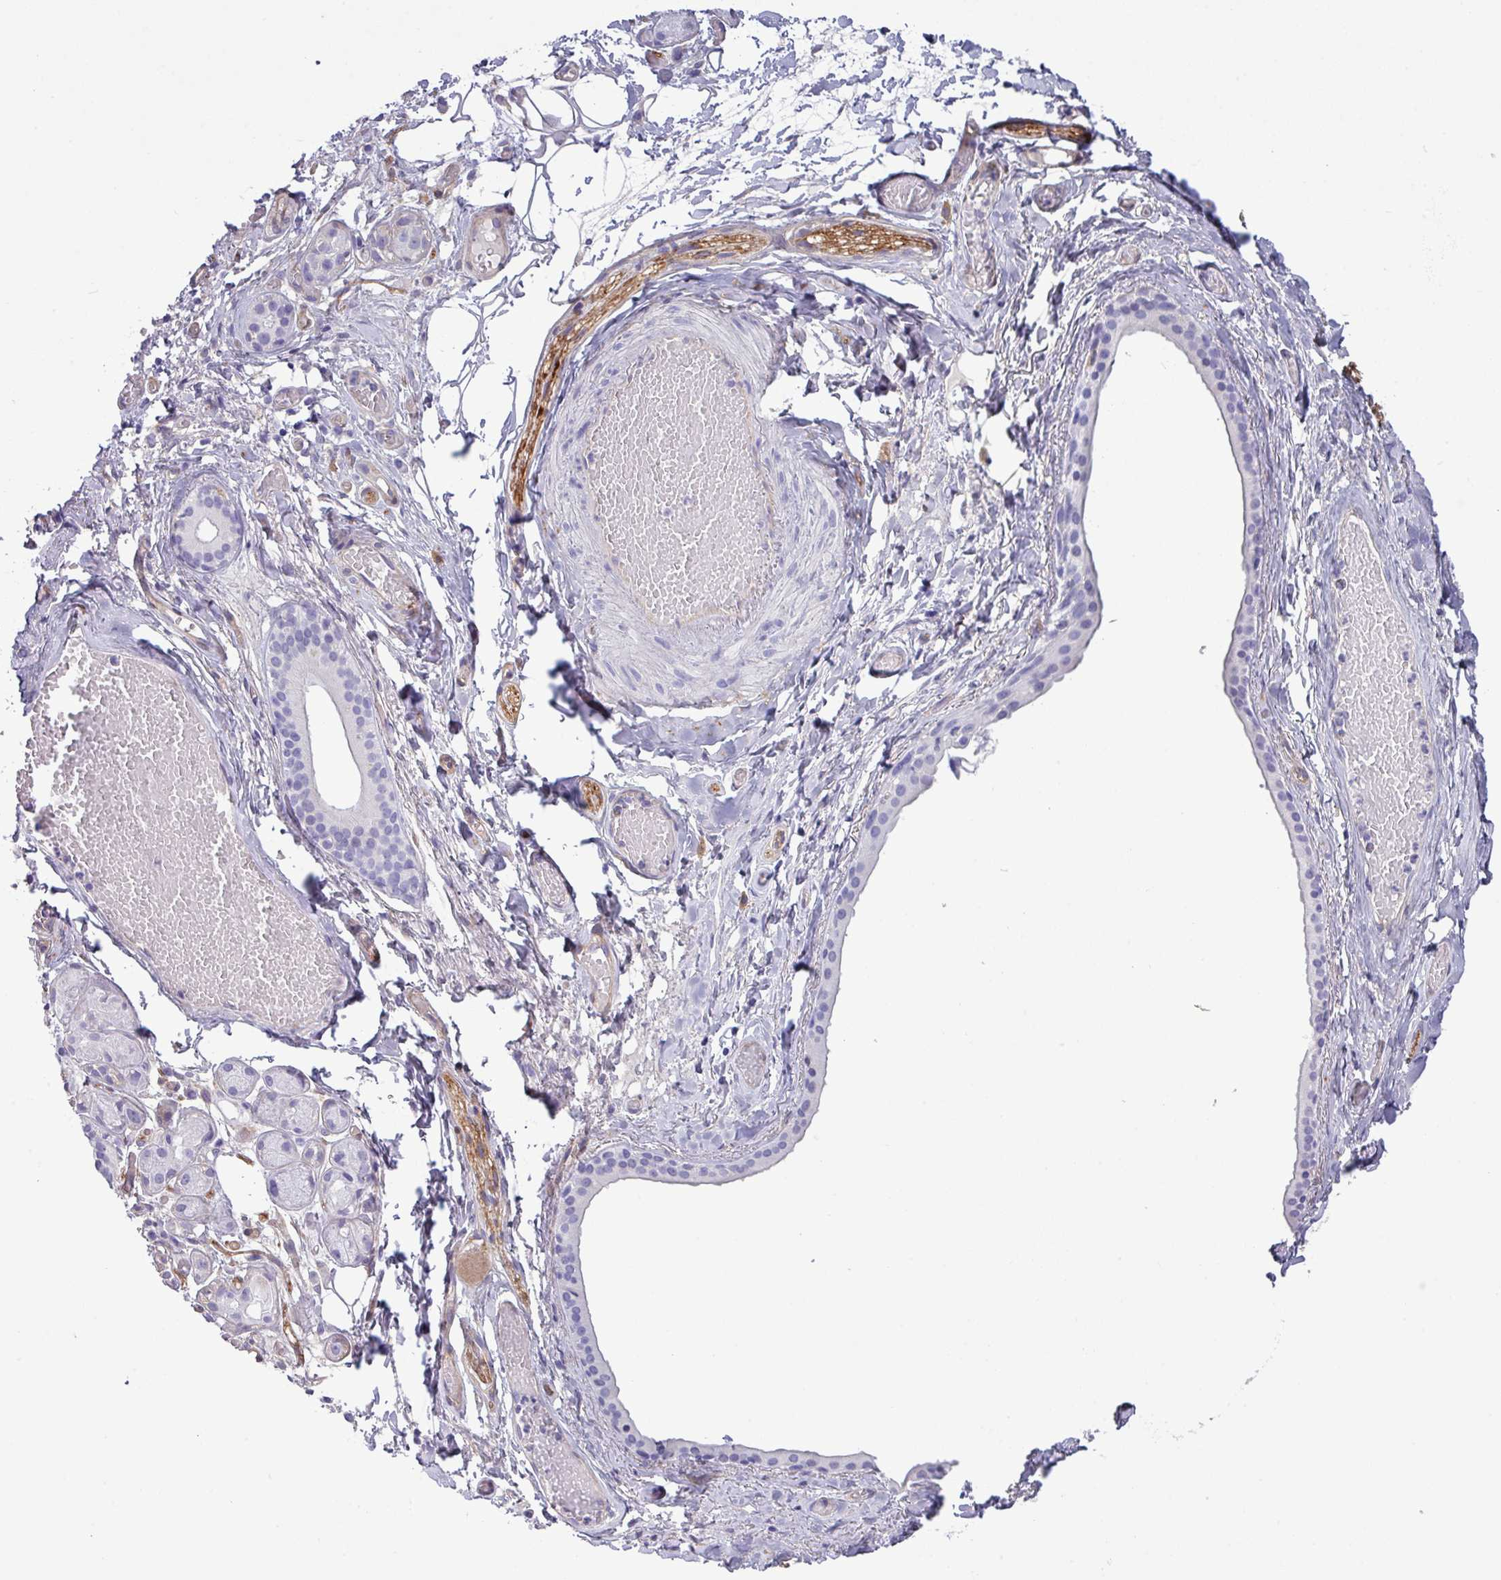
{"staining": {"intensity": "negative", "quantity": "none", "location": "none"}, "tissue": "salivary gland", "cell_type": "Glandular cells", "image_type": "normal", "snomed": [{"axis": "morphology", "description": "Normal tissue, NOS"}, {"axis": "topography", "description": "Salivary gland"}], "caption": "The histopathology image reveals no staining of glandular cells in normal salivary gland.", "gene": "KIRREL3", "patient": {"sex": "male", "age": 82}}